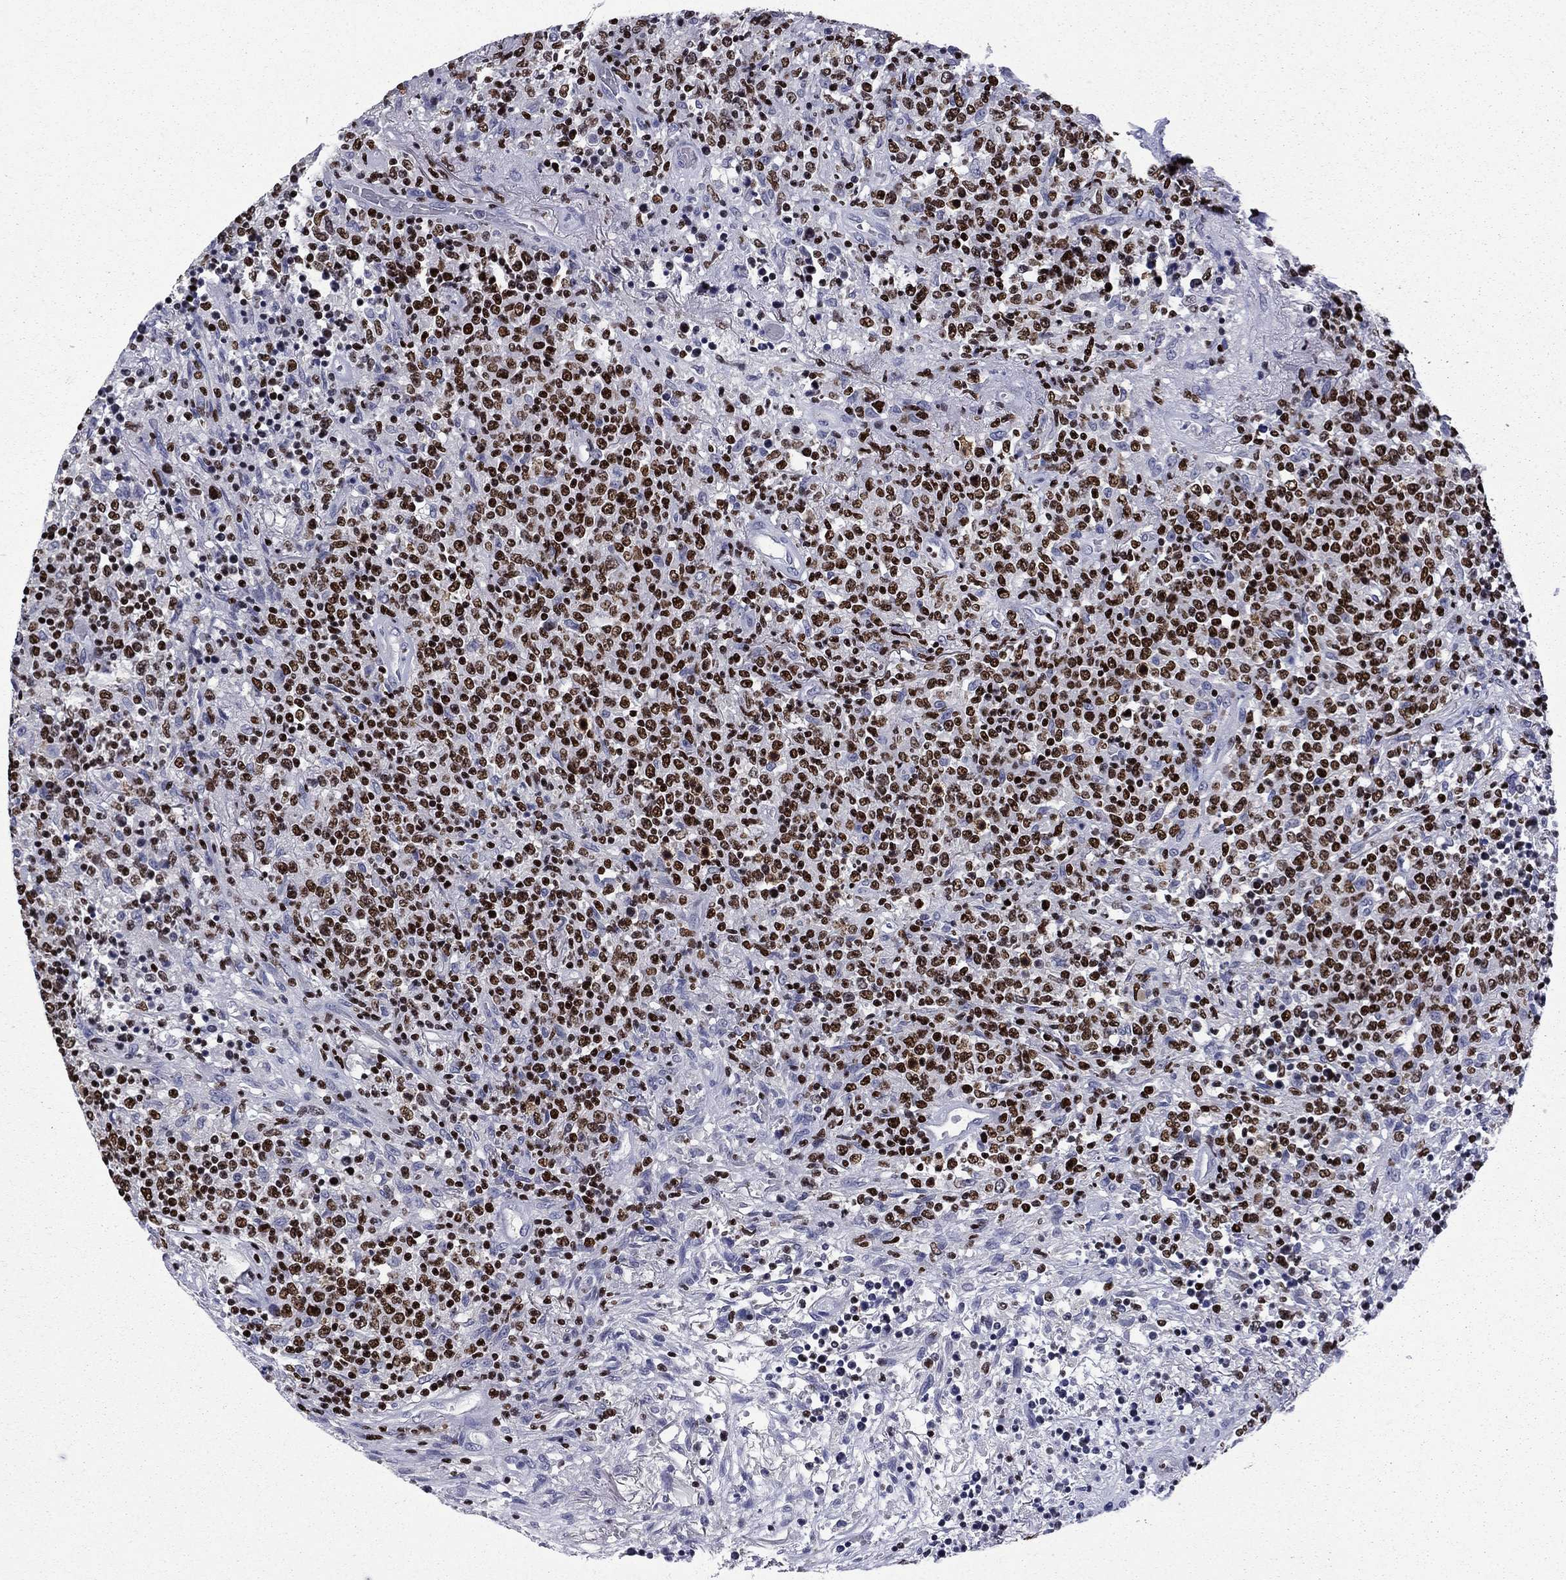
{"staining": {"intensity": "strong", "quantity": ">75%", "location": "nuclear"}, "tissue": "lymphoma", "cell_type": "Tumor cells", "image_type": "cancer", "snomed": [{"axis": "morphology", "description": "Malignant lymphoma, non-Hodgkin's type, High grade"}, {"axis": "topography", "description": "Lung"}], "caption": "A high-resolution histopathology image shows immunohistochemistry staining of lymphoma, which demonstrates strong nuclear staining in approximately >75% of tumor cells.", "gene": "IKZF3", "patient": {"sex": "male", "age": 79}}